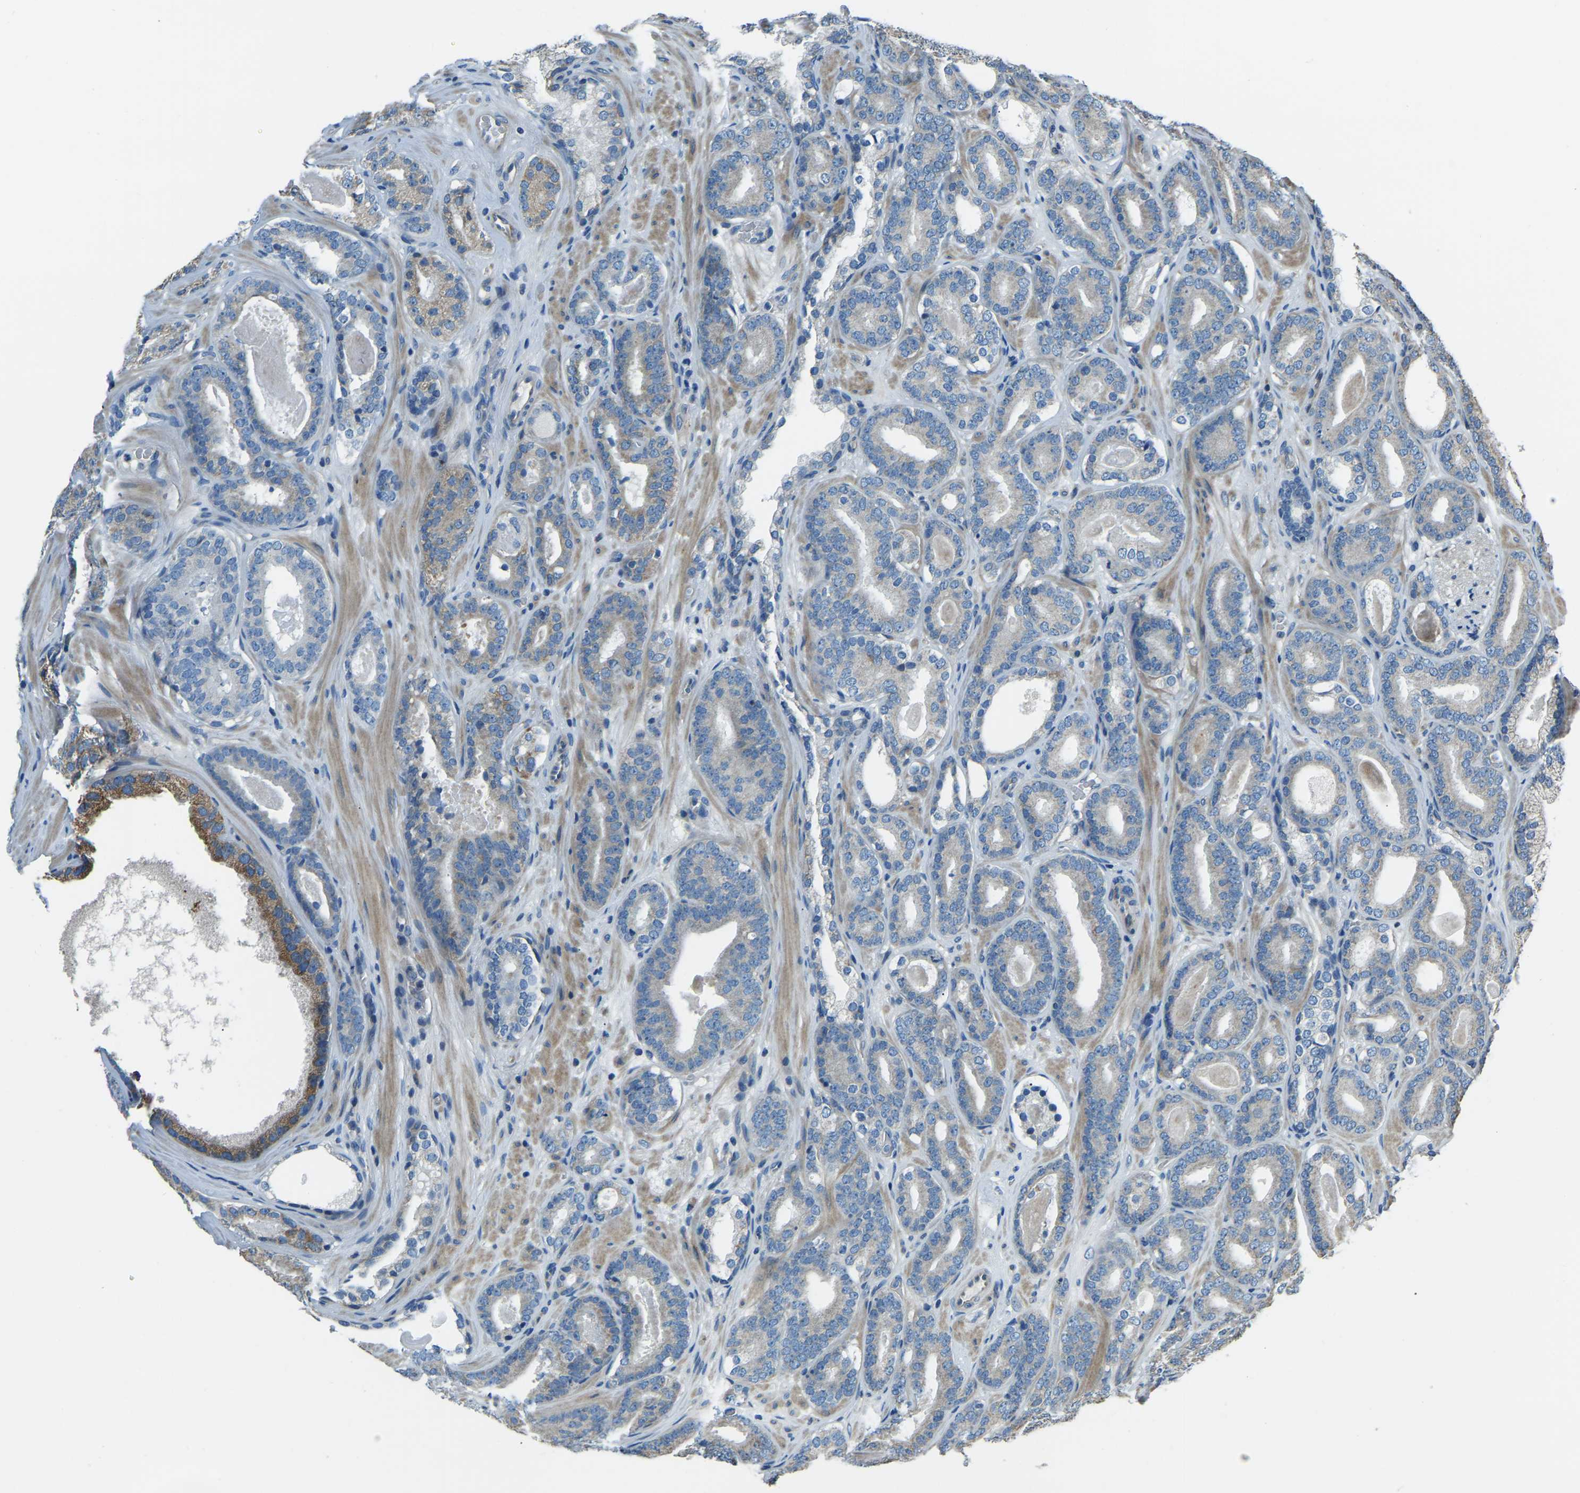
{"staining": {"intensity": "negative", "quantity": "none", "location": "none"}, "tissue": "prostate cancer", "cell_type": "Tumor cells", "image_type": "cancer", "snomed": [{"axis": "morphology", "description": "Adenocarcinoma, High grade"}, {"axis": "topography", "description": "Prostate"}], "caption": "Immunohistochemistry (IHC) photomicrograph of human high-grade adenocarcinoma (prostate) stained for a protein (brown), which demonstrates no staining in tumor cells.", "gene": "COL3A1", "patient": {"sex": "male", "age": 60}}